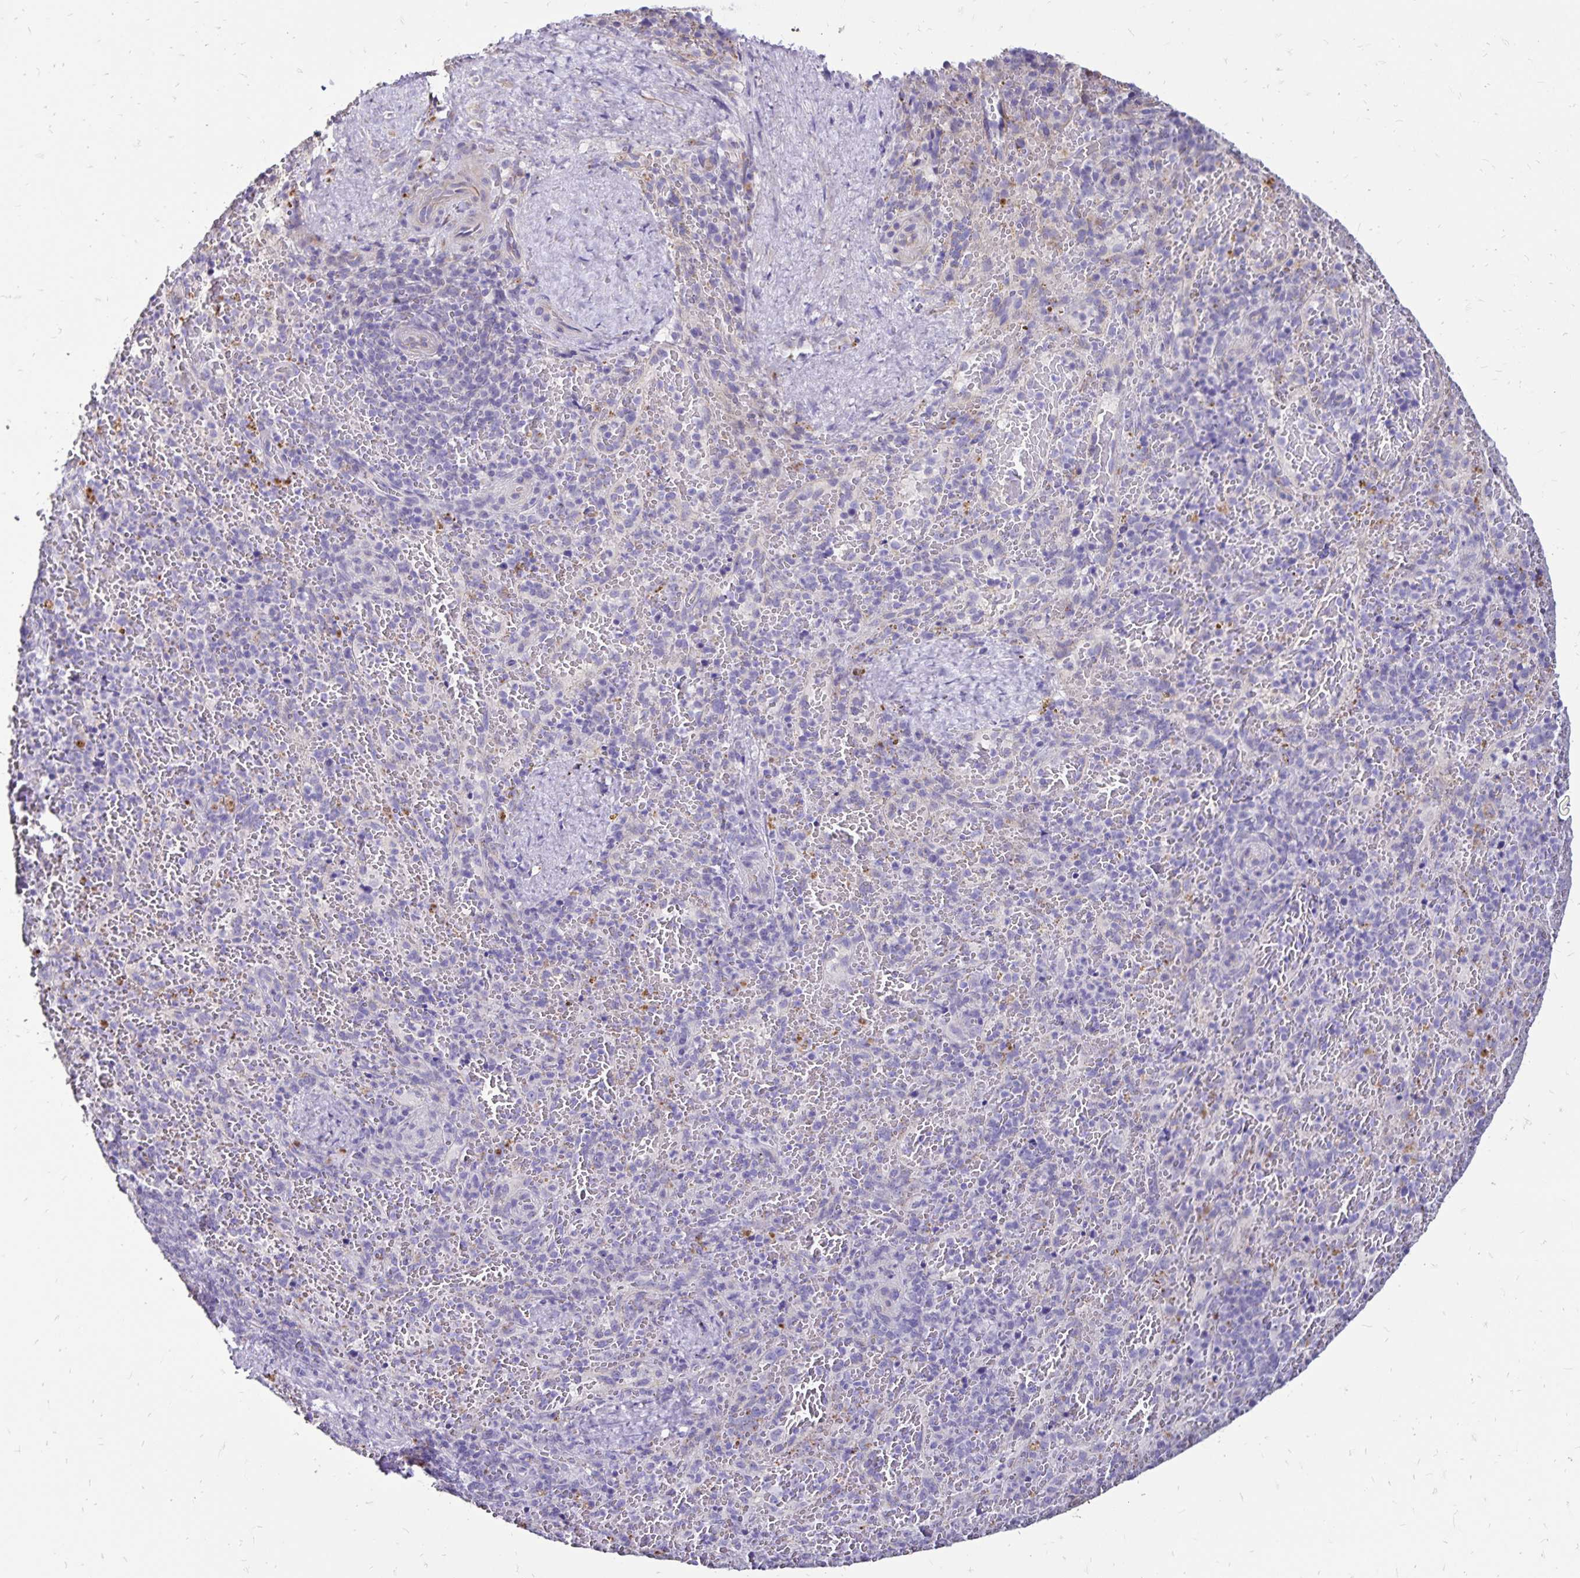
{"staining": {"intensity": "negative", "quantity": "none", "location": "none"}, "tissue": "spleen", "cell_type": "Cells in red pulp", "image_type": "normal", "snomed": [{"axis": "morphology", "description": "Normal tissue, NOS"}, {"axis": "topography", "description": "Spleen"}], "caption": "High magnification brightfield microscopy of benign spleen stained with DAB (3,3'-diaminobenzidine) (brown) and counterstained with hematoxylin (blue): cells in red pulp show no significant staining.", "gene": "EVPL", "patient": {"sex": "female", "age": 50}}